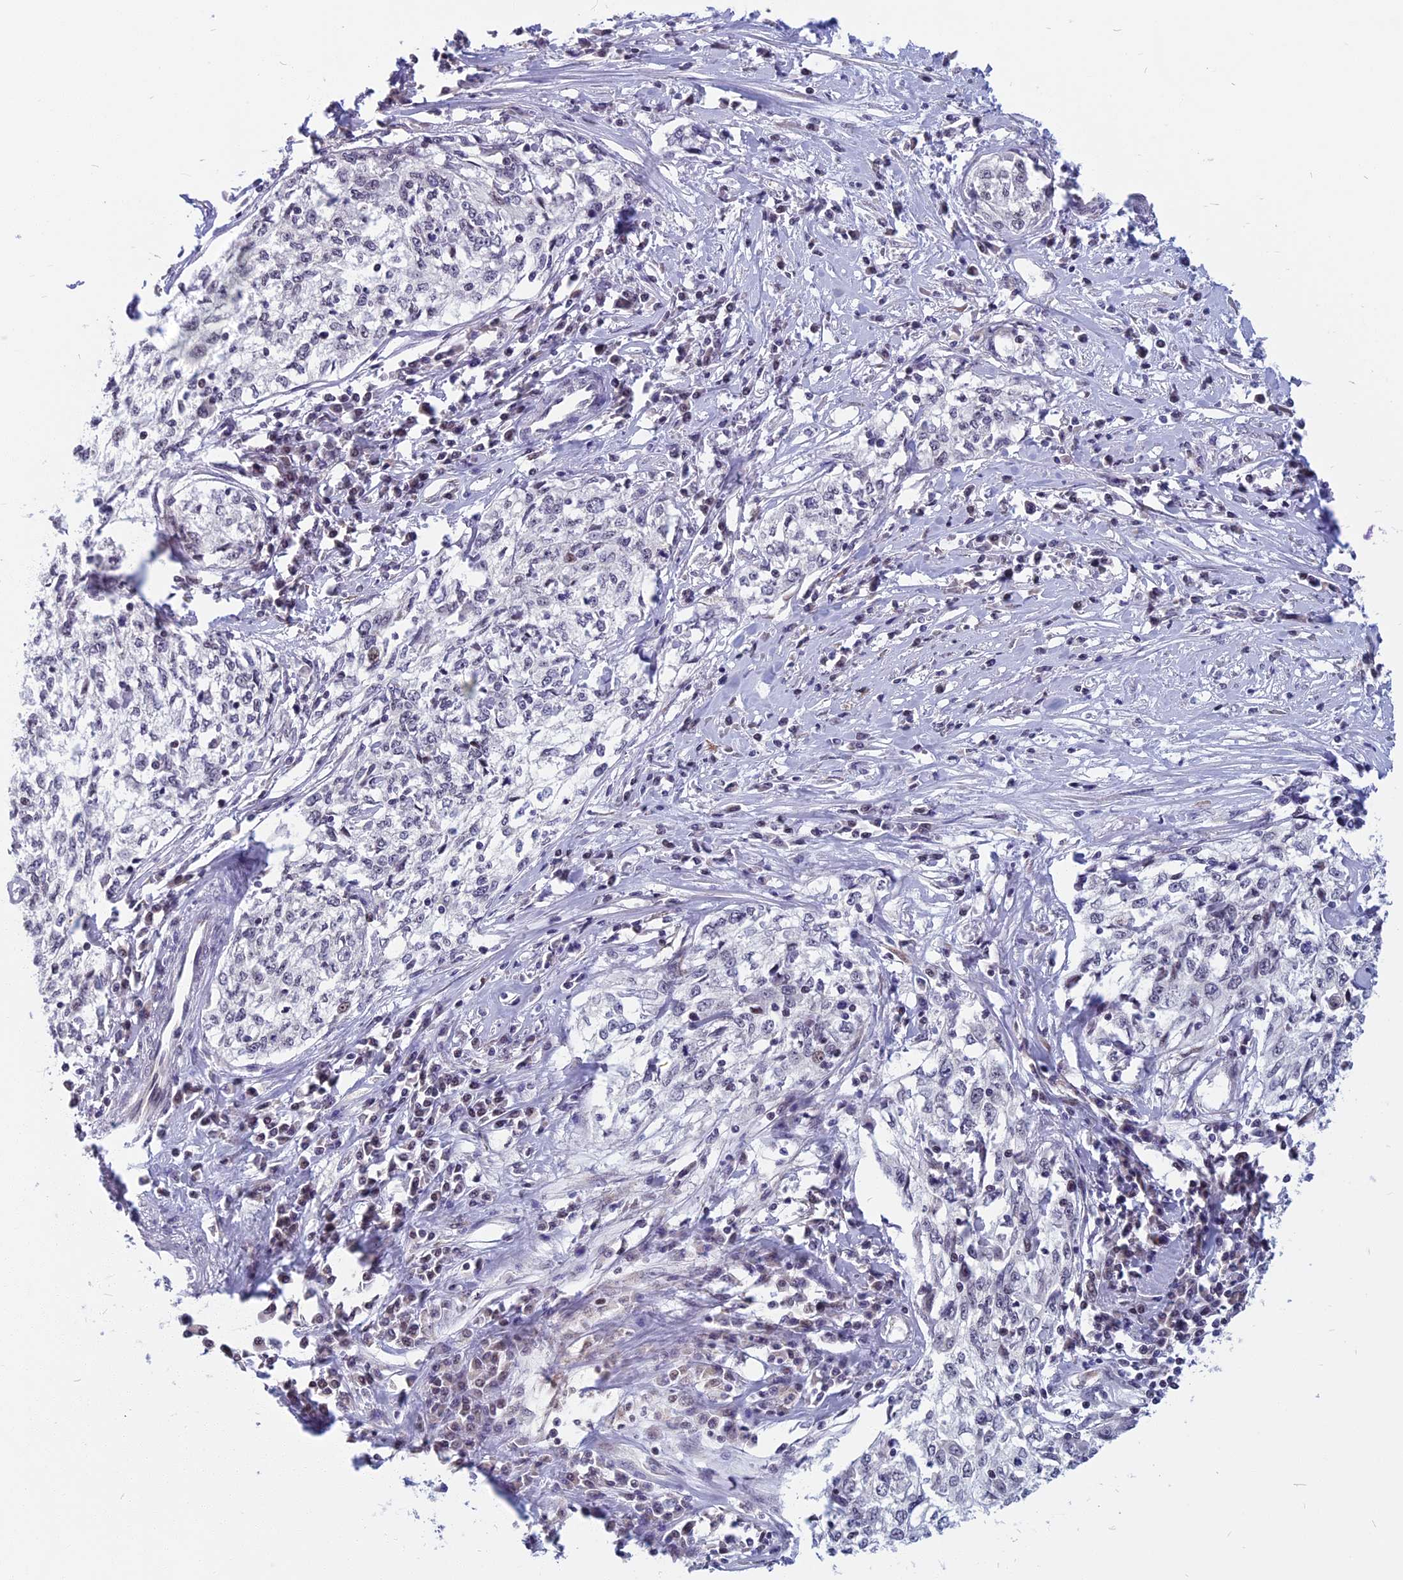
{"staining": {"intensity": "negative", "quantity": "none", "location": "none"}, "tissue": "cervical cancer", "cell_type": "Tumor cells", "image_type": "cancer", "snomed": [{"axis": "morphology", "description": "Squamous cell carcinoma, NOS"}, {"axis": "topography", "description": "Cervix"}], "caption": "Cervical cancer (squamous cell carcinoma) was stained to show a protein in brown. There is no significant positivity in tumor cells.", "gene": "CCDC113", "patient": {"sex": "female", "age": 57}}